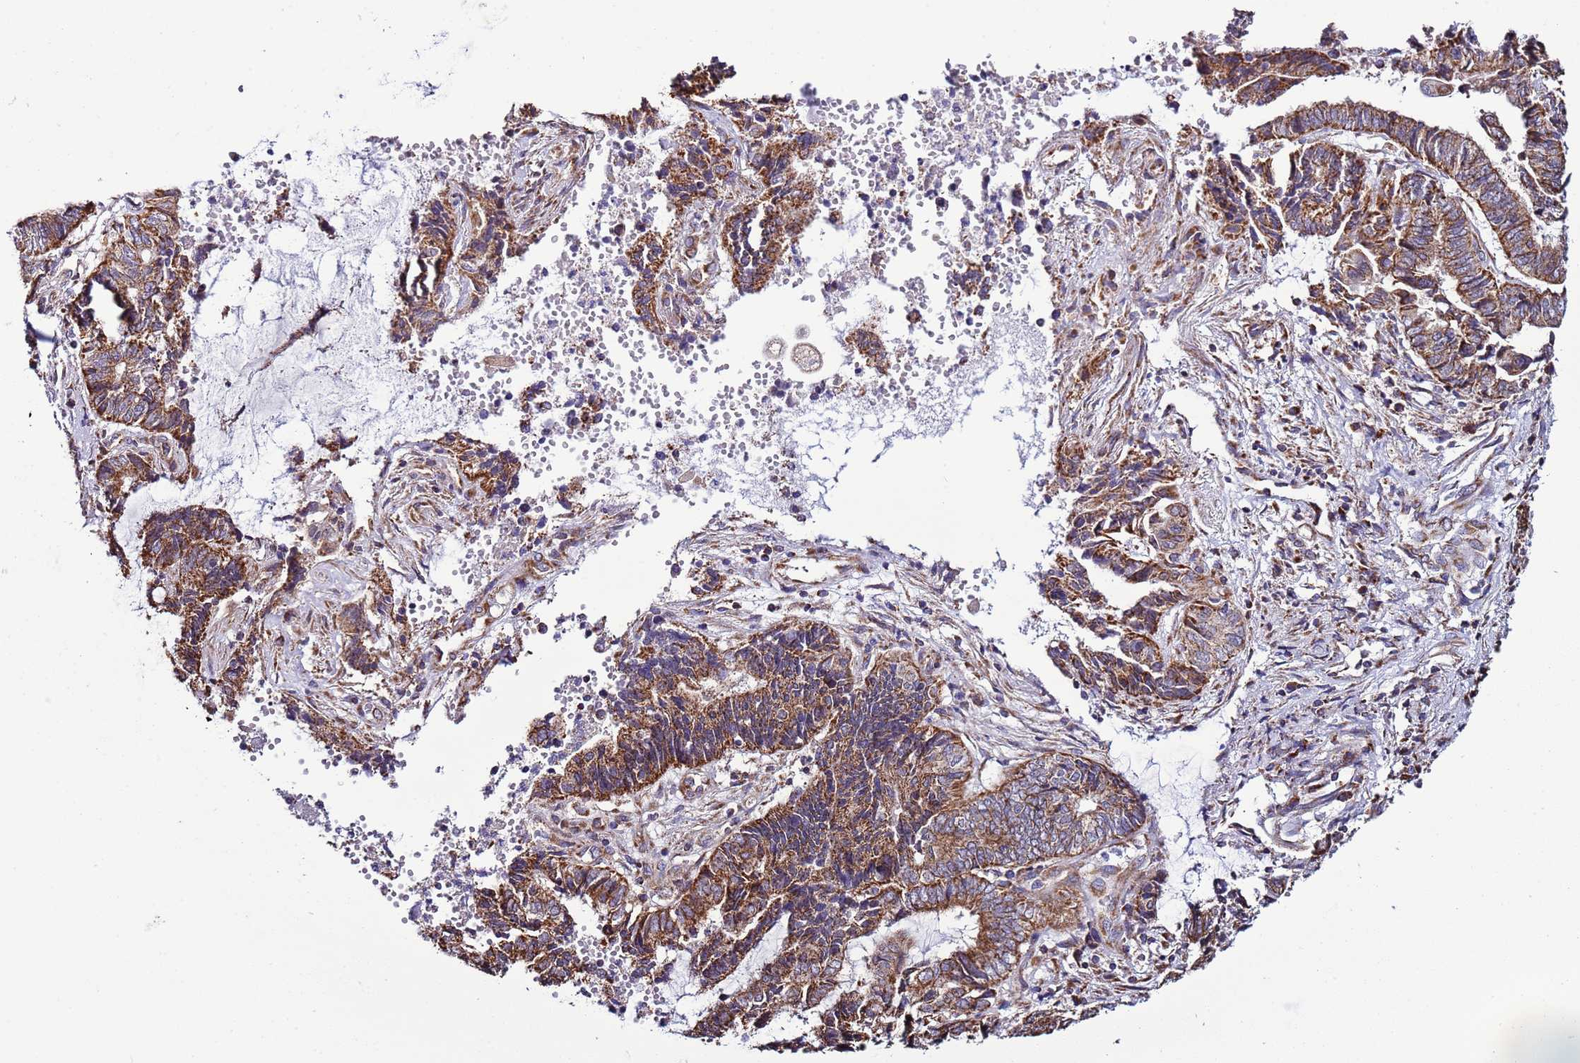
{"staining": {"intensity": "moderate", "quantity": ">75%", "location": "cytoplasmic/membranous"}, "tissue": "endometrial cancer", "cell_type": "Tumor cells", "image_type": "cancer", "snomed": [{"axis": "morphology", "description": "Adenocarcinoma, NOS"}, {"axis": "topography", "description": "Uterus"}, {"axis": "topography", "description": "Endometrium"}], "caption": "Immunohistochemical staining of human endometrial cancer (adenocarcinoma) shows medium levels of moderate cytoplasmic/membranous expression in about >75% of tumor cells.", "gene": "AHI1", "patient": {"sex": "female", "age": 70}}